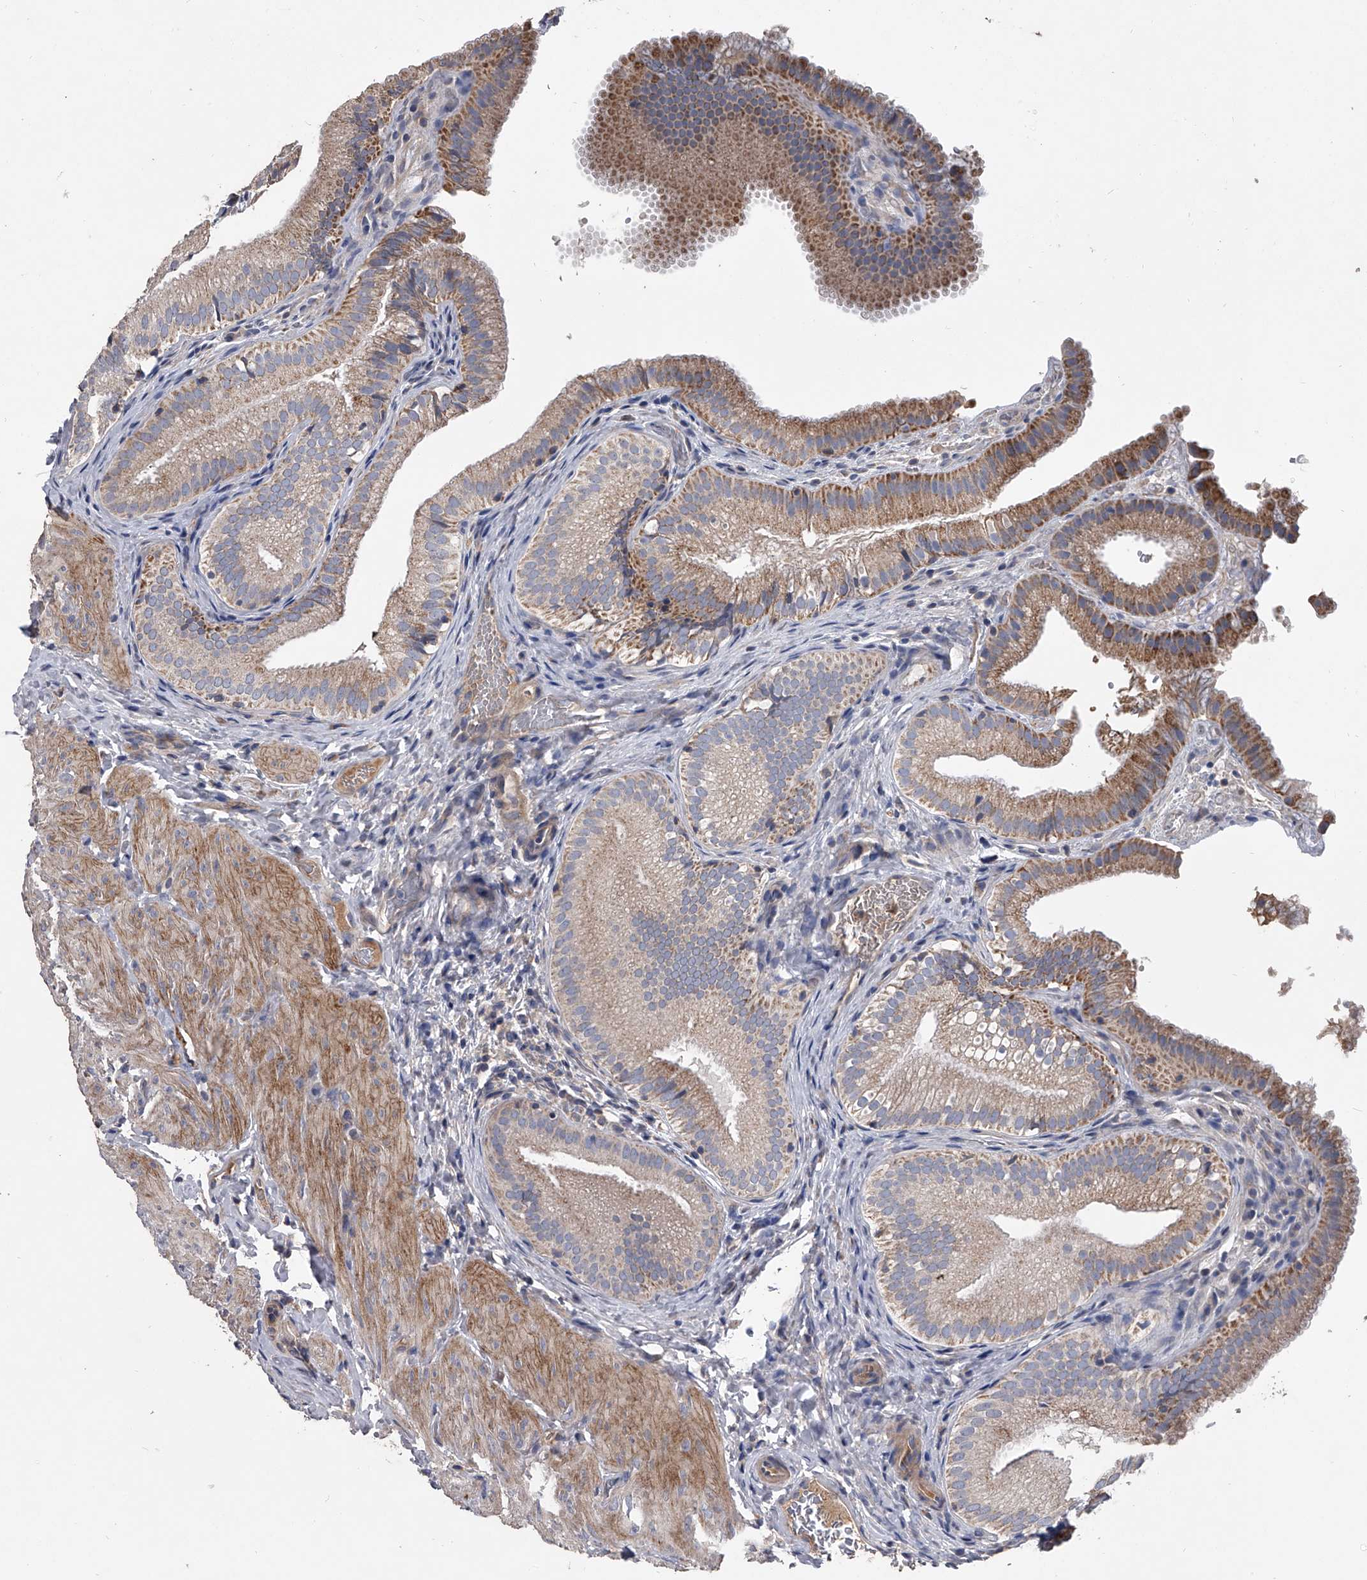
{"staining": {"intensity": "moderate", "quantity": ">75%", "location": "cytoplasmic/membranous"}, "tissue": "gallbladder", "cell_type": "Glandular cells", "image_type": "normal", "snomed": [{"axis": "morphology", "description": "Normal tissue, NOS"}, {"axis": "topography", "description": "Gallbladder"}], "caption": "The photomicrograph demonstrates a brown stain indicating the presence of a protein in the cytoplasmic/membranous of glandular cells in gallbladder.", "gene": "NRP1", "patient": {"sex": "female", "age": 30}}